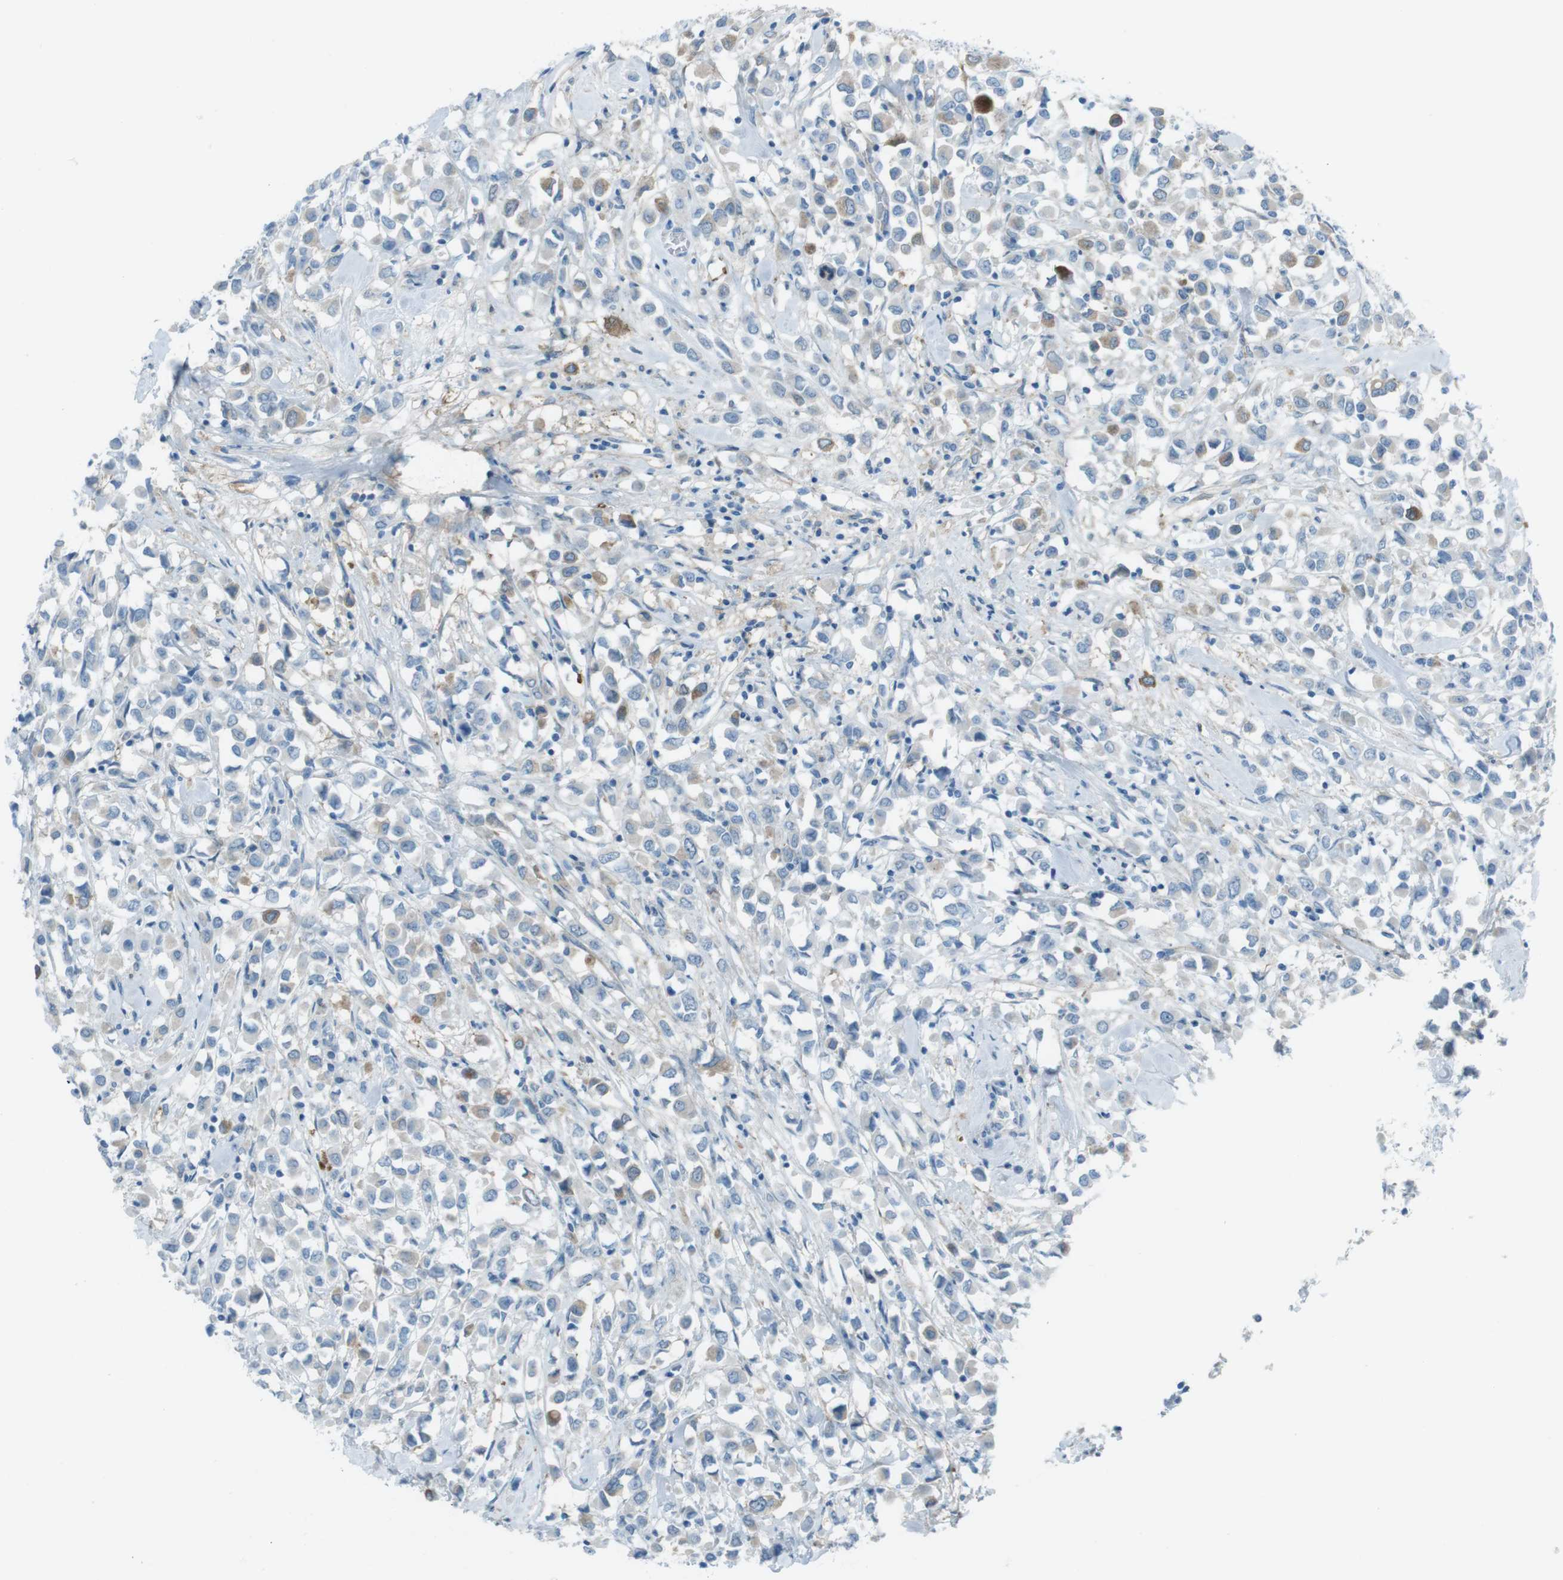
{"staining": {"intensity": "weak", "quantity": "<25%", "location": "cytoplasmic/membranous"}, "tissue": "breast cancer", "cell_type": "Tumor cells", "image_type": "cancer", "snomed": [{"axis": "morphology", "description": "Duct carcinoma"}, {"axis": "topography", "description": "Breast"}], "caption": "An image of breast cancer (infiltrating ductal carcinoma) stained for a protein shows no brown staining in tumor cells.", "gene": "TUBB2A", "patient": {"sex": "female", "age": 61}}